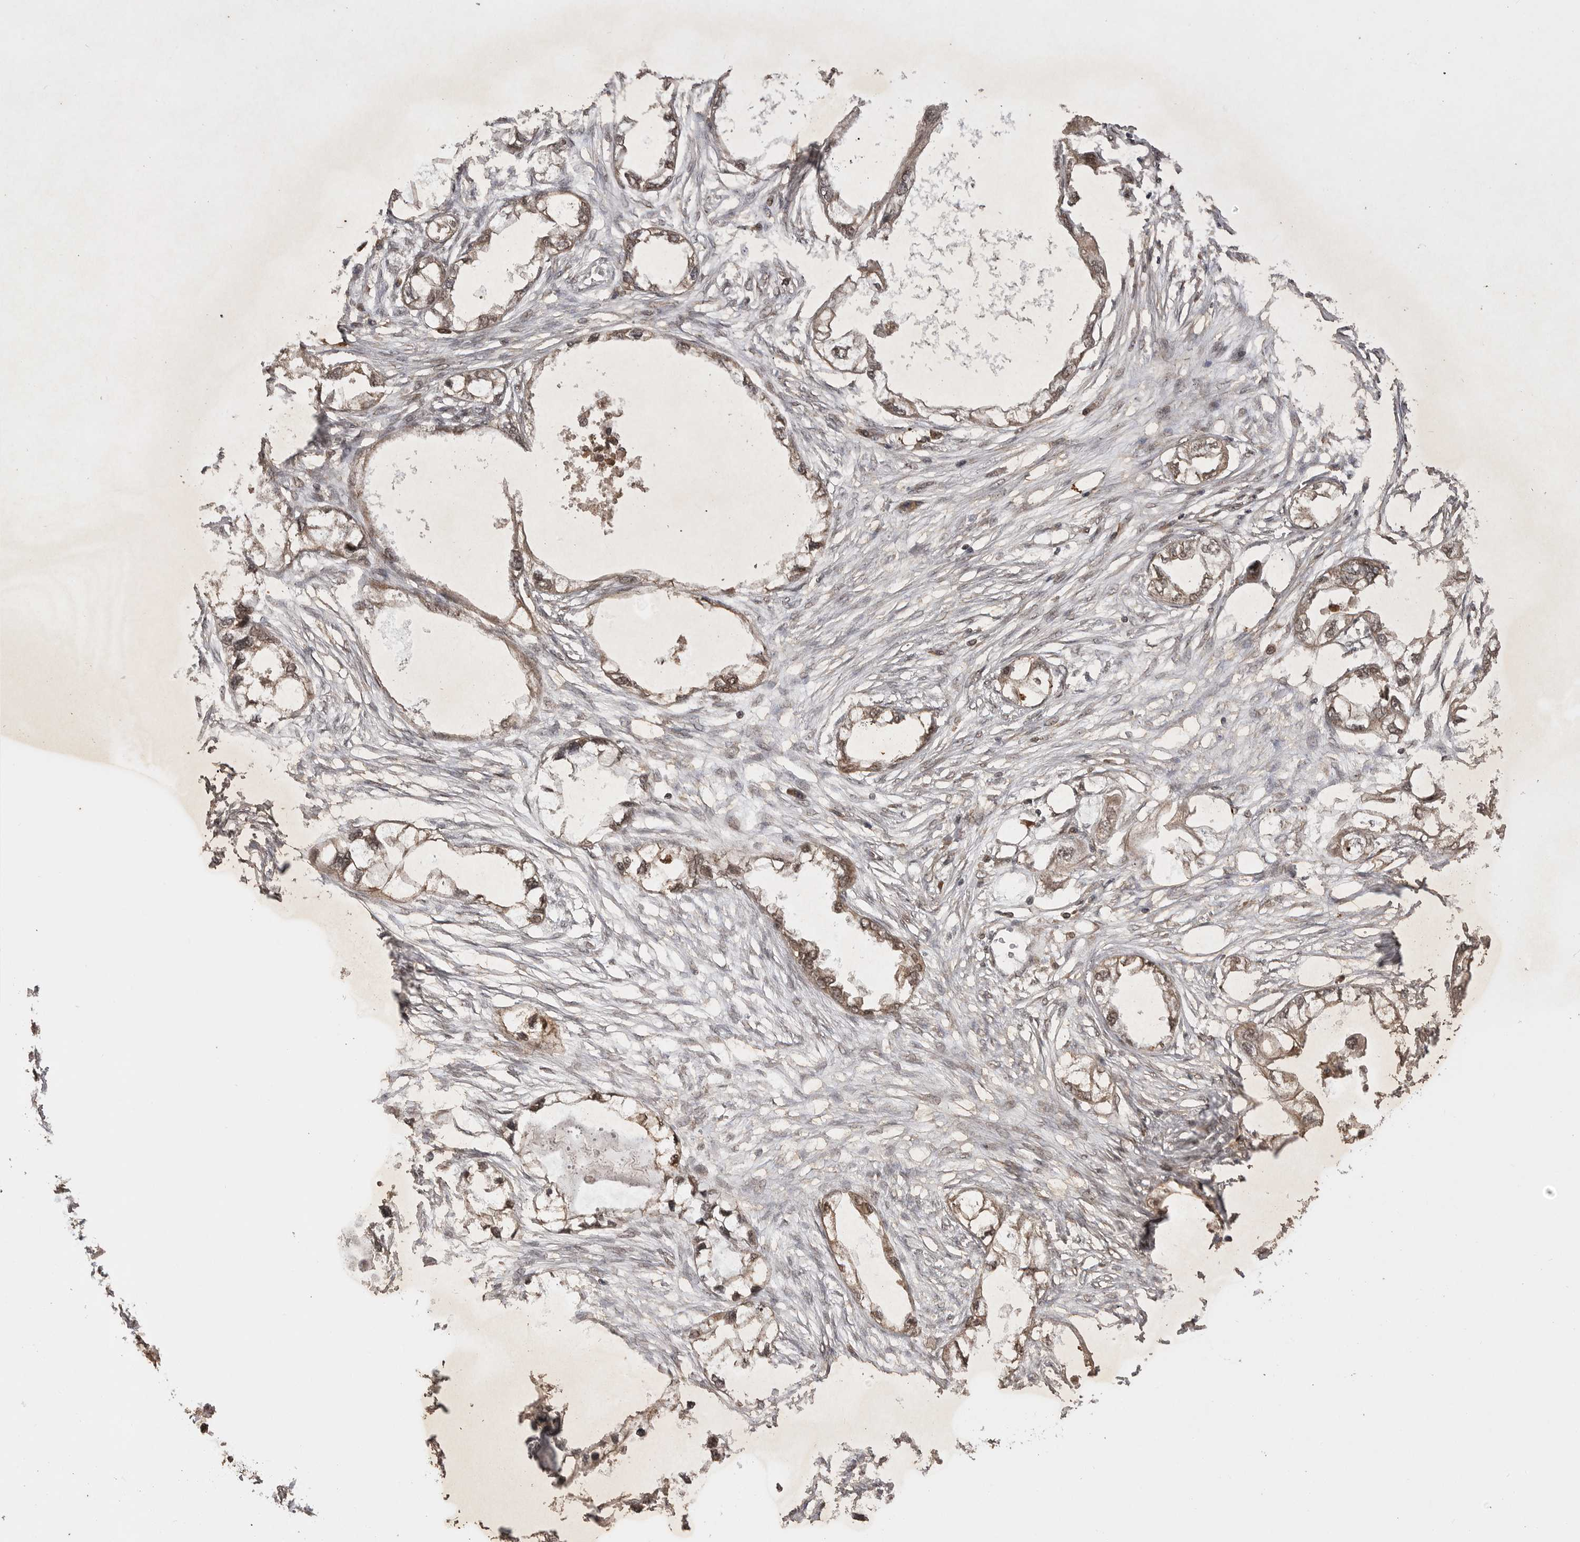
{"staining": {"intensity": "moderate", "quantity": ">75%", "location": "cytoplasmic/membranous,nuclear"}, "tissue": "endometrial cancer", "cell_type": "Tumor cells", "image_type": "cancer", "snomed": [{"axis": "morphology", "description": "Adenocarcinoma, NOS"}, {"axis": "morphology", "description": "Adenocarcinoma, metastatic, NOS"}, {"axis": "topography", "description": "Adipose tissue"}, {"axis": "topography", "description": "Endometrium"}], "caption": "Endometrial cancer (metastatic adenocarcinoma) stained with DAB (3,3'-diaminobenzidine) immunohistochemistry shows medium levels of moderate cytoplasmic/membranous and nuclear positivity in about >75% of tumor cells.", "gene": "BOC", "patient": {"sex": "female", "age": 67}}